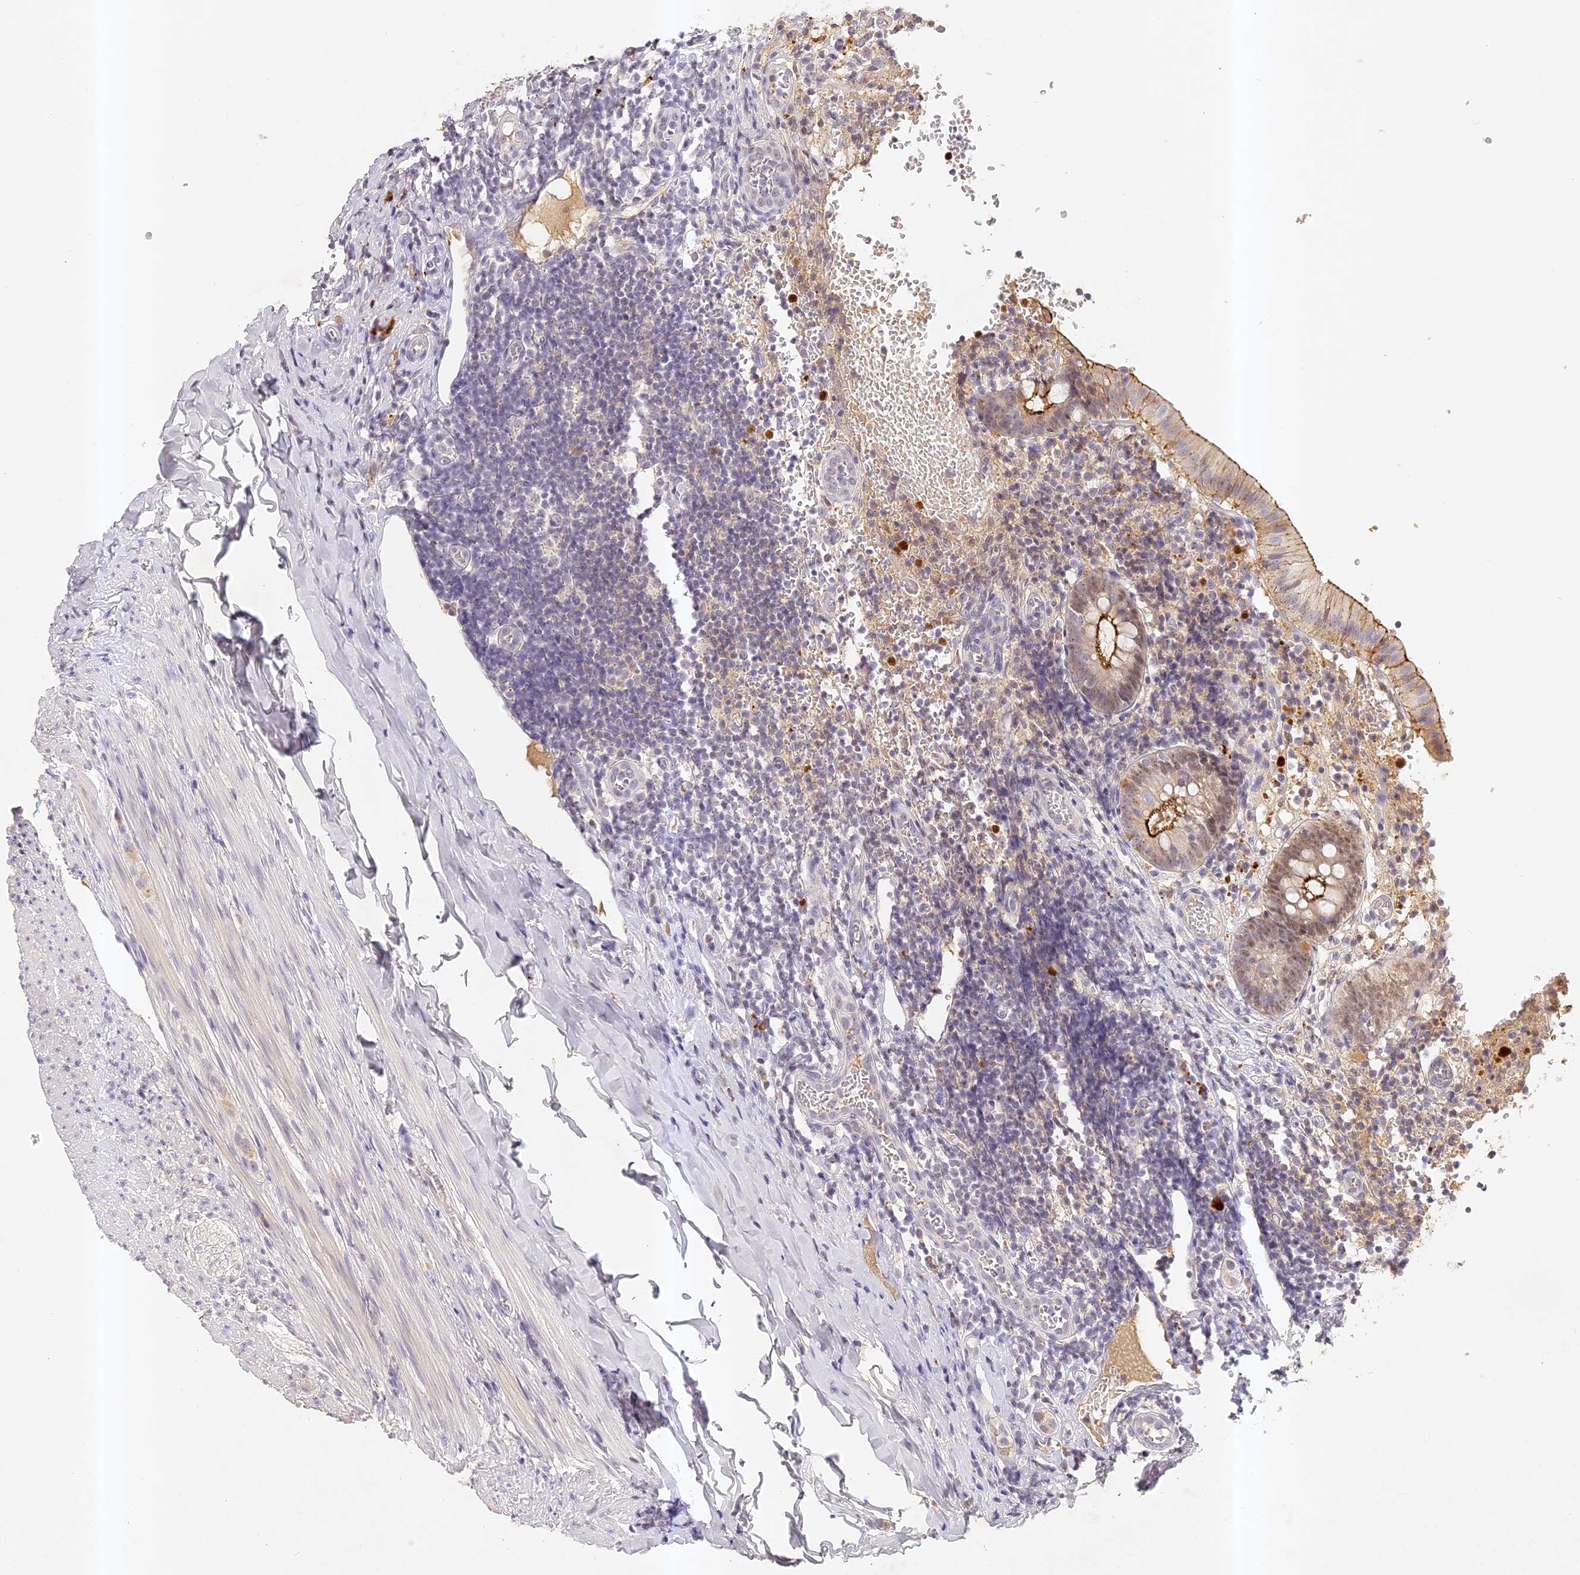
{"staining": {"intensity": "moderate", "quantity": "25%-75%", "location": "cytoplasmic/membranous"}, "tissue": "appendix", "cell_type": "Glandular cells", "image_type": "normal", "snomed": [{"axis": "morphology", "description": "Normal tissue, NOS"}, {"axis": "topography", "description": "Appendix"}], "caption": "Immunohistochemistry (IHC) image of normal human appendix stained for a protein (brown), which exhibits medium levels of moderate cytoplasmic/membranous expression in about 25%-75% of glandular cells.", "gene": "ELL3", "patient": {"sex": "male", "age": 8}}